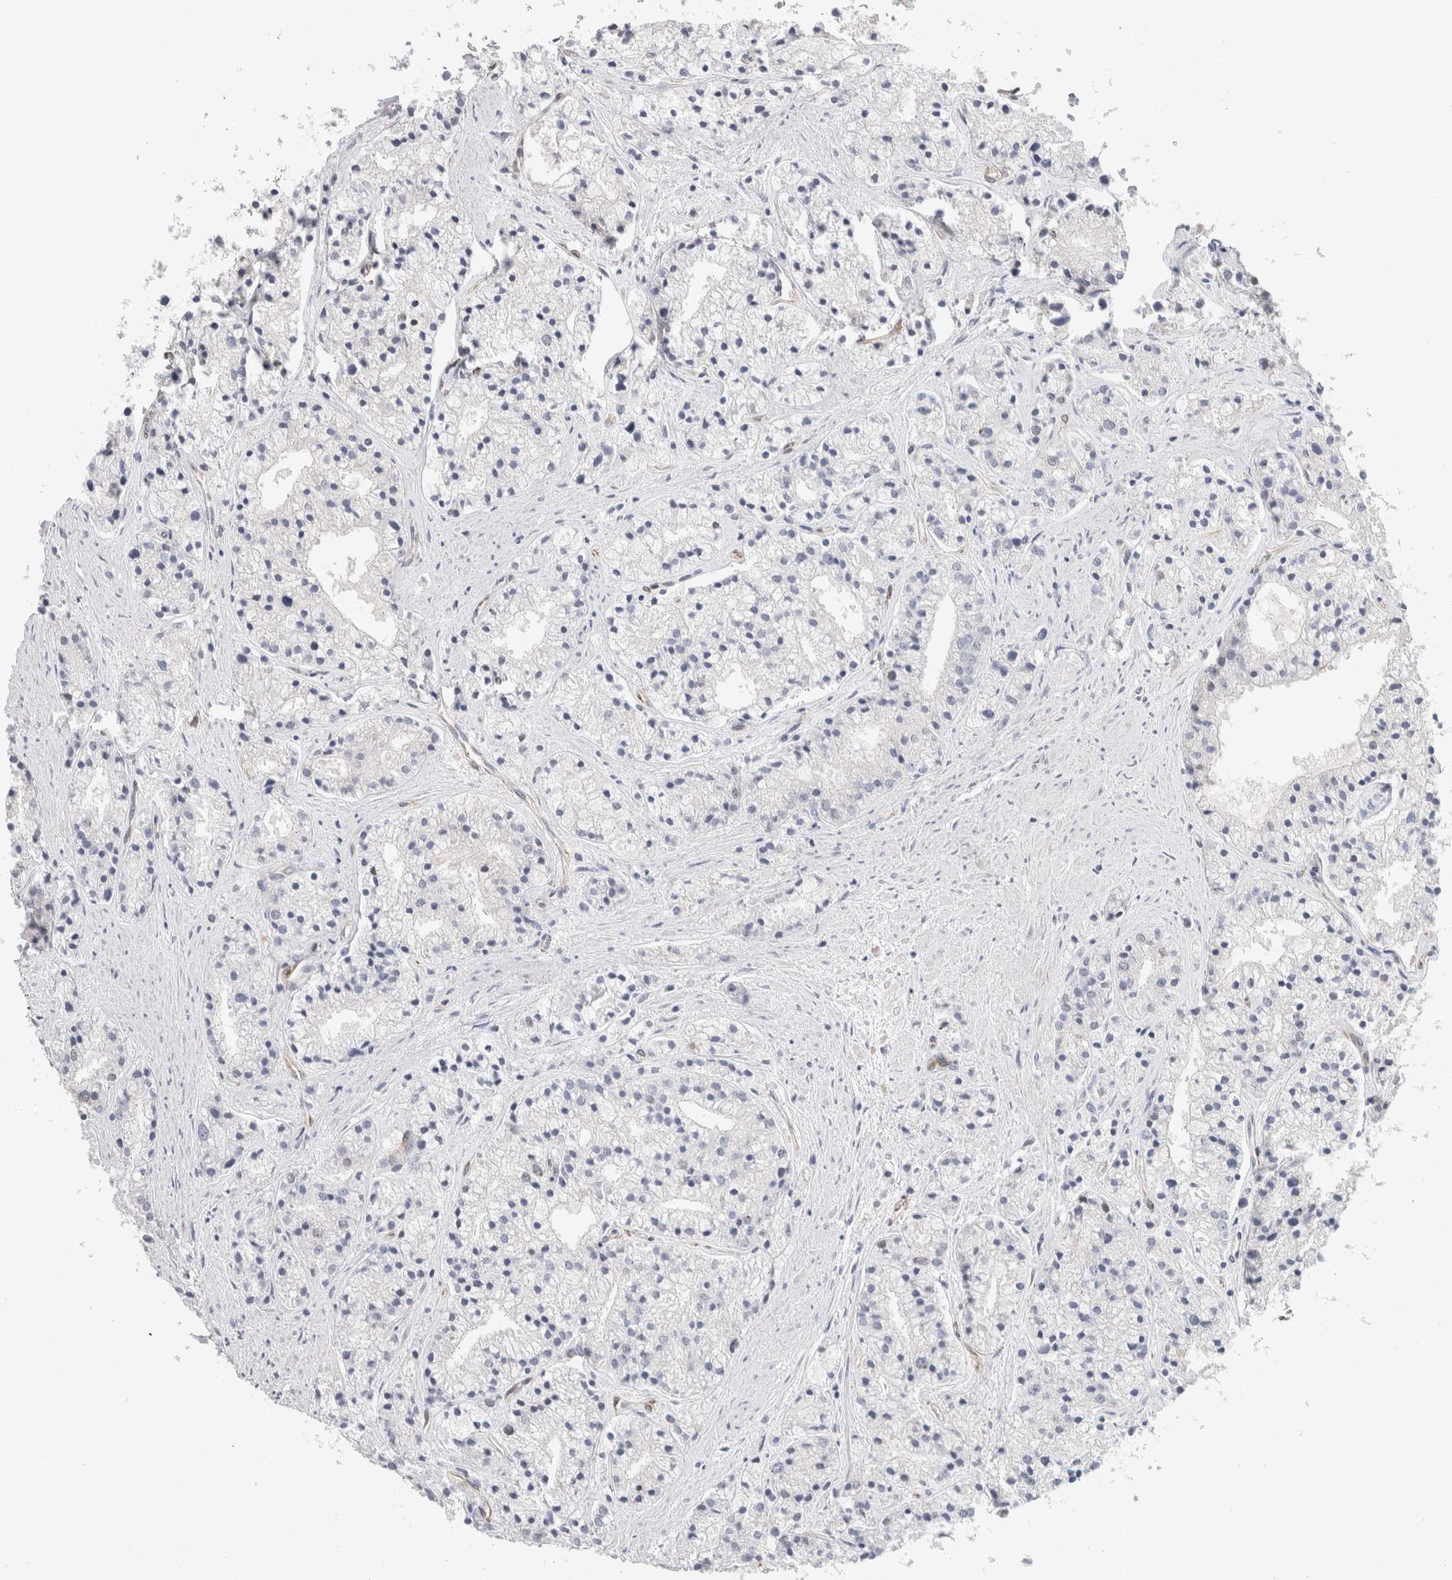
{"staining": {"intensity": "negative", "quantity": "none", "location": "none"}, "tissue": "prostate cancer", "cell_type": "Tumor cells", "image_type": "cancer", "snomed": [{"axis": "morphology", "description": "Adenocarcinoma, High grade"}, {"axis": "topography", "description": "Prostate"}], "caption": "This micrograph is of prostate adenocarcinoma (high-grade) stained with immunohistochemistry to label a protein in brown with the nuclei are counter-stained blue. There is no expression in tumor cells.", "gene": "SYTL5", "patient": {"sex": "male", "age": 50}}